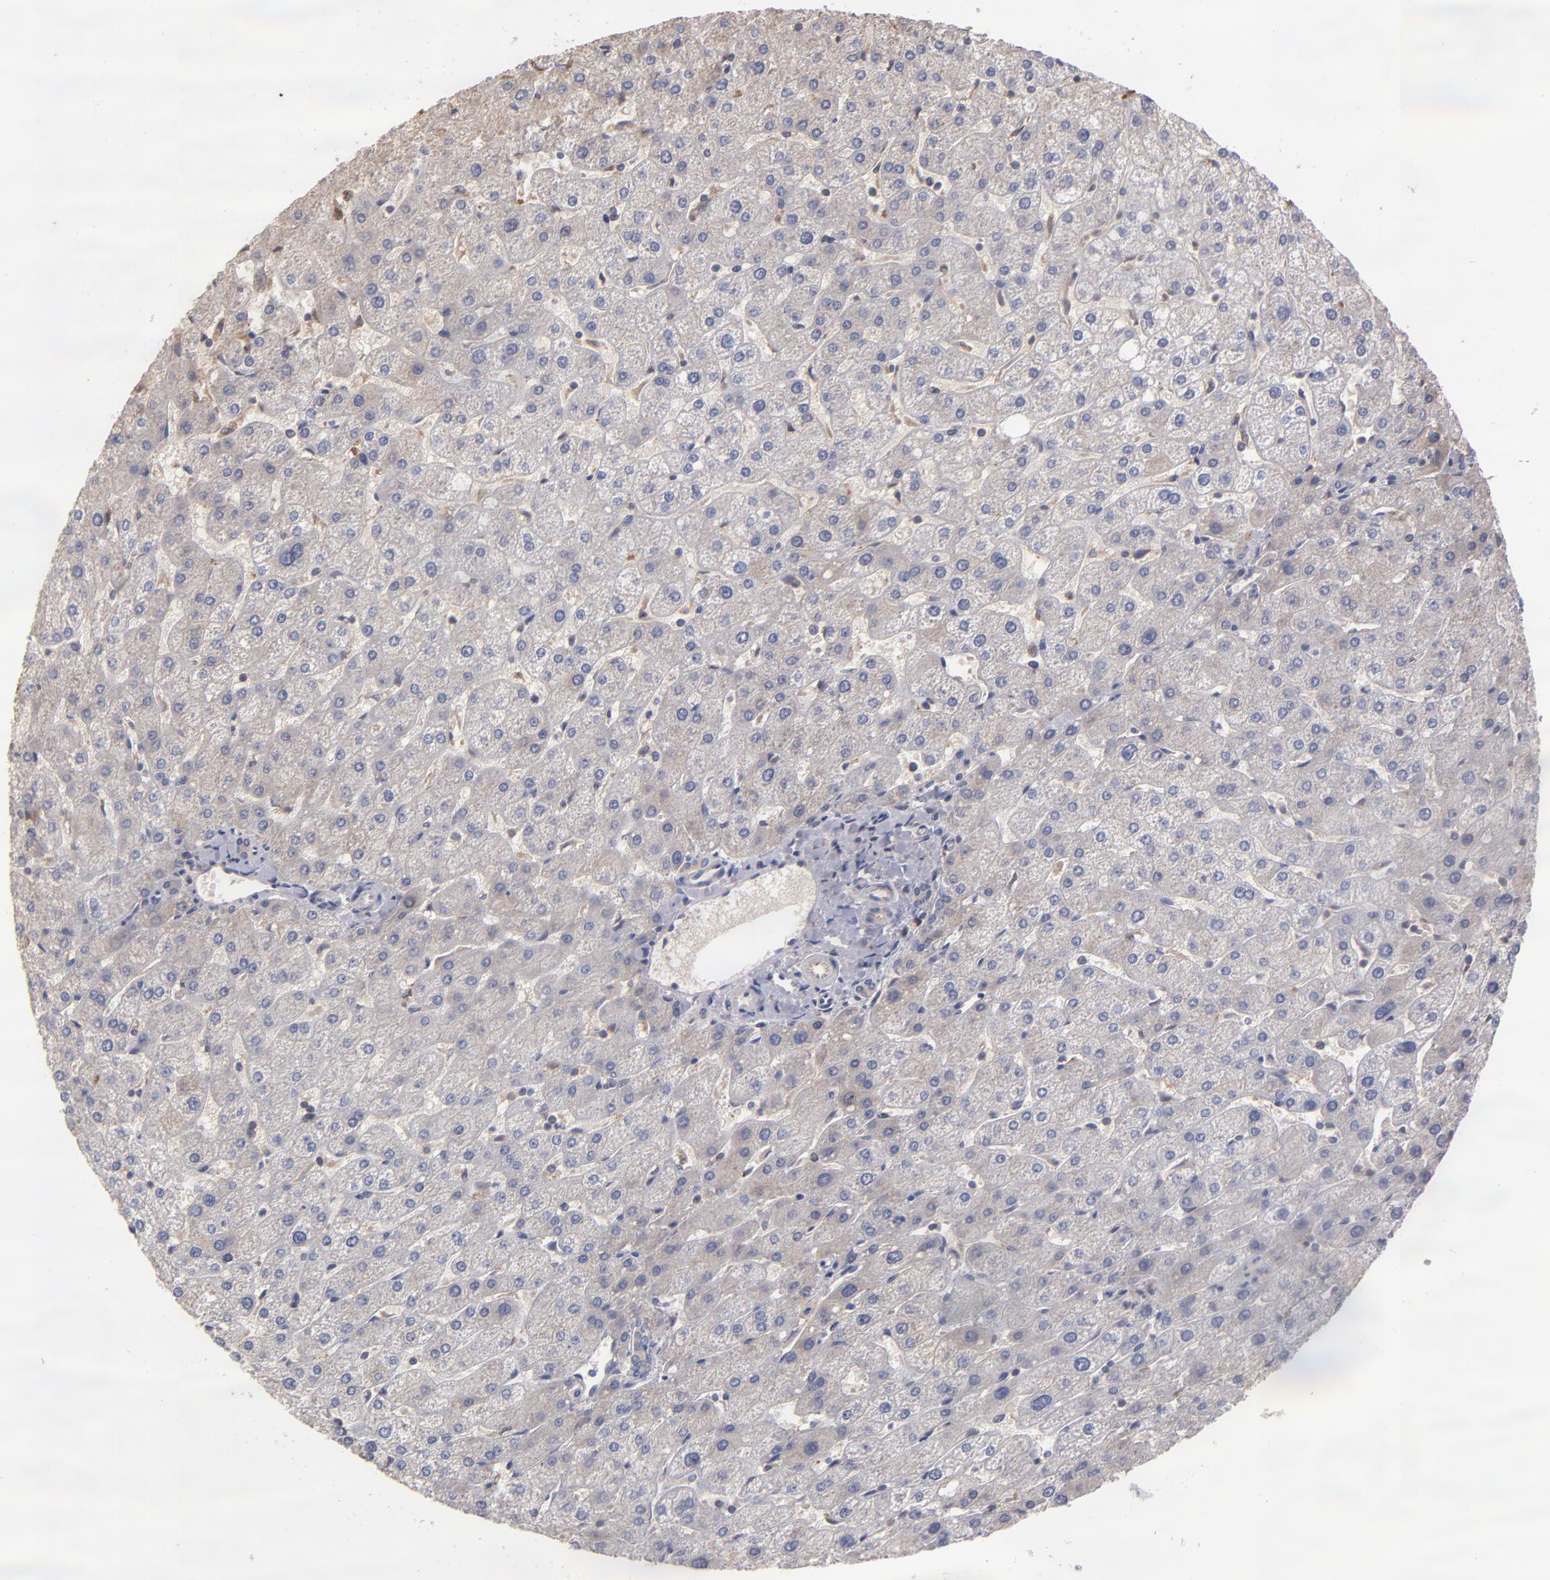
{"staining": {"intensity": "weak", "quantity": "25%-75%", "location": "cytoplasmic/membranous"}, "tissue": "liver", "cell_type": "Cholangiocytes", "image_type": "normal", "snomed": [{"axis": "morphology", "description": "Normal tissue, NOS"}, {"axis": "morphology", "description": "Fibrosis, NOS"}, {"axis": "topography", "description": "Liver"}], "caption": "This image exhibits IHC staining of normal liver, with low weak cytoplasmic/membranous staining in approximately 25%-75% of cholangiocytes.", "gene": "UPF3B", "patient": {"sex": "female", "age": 29}}